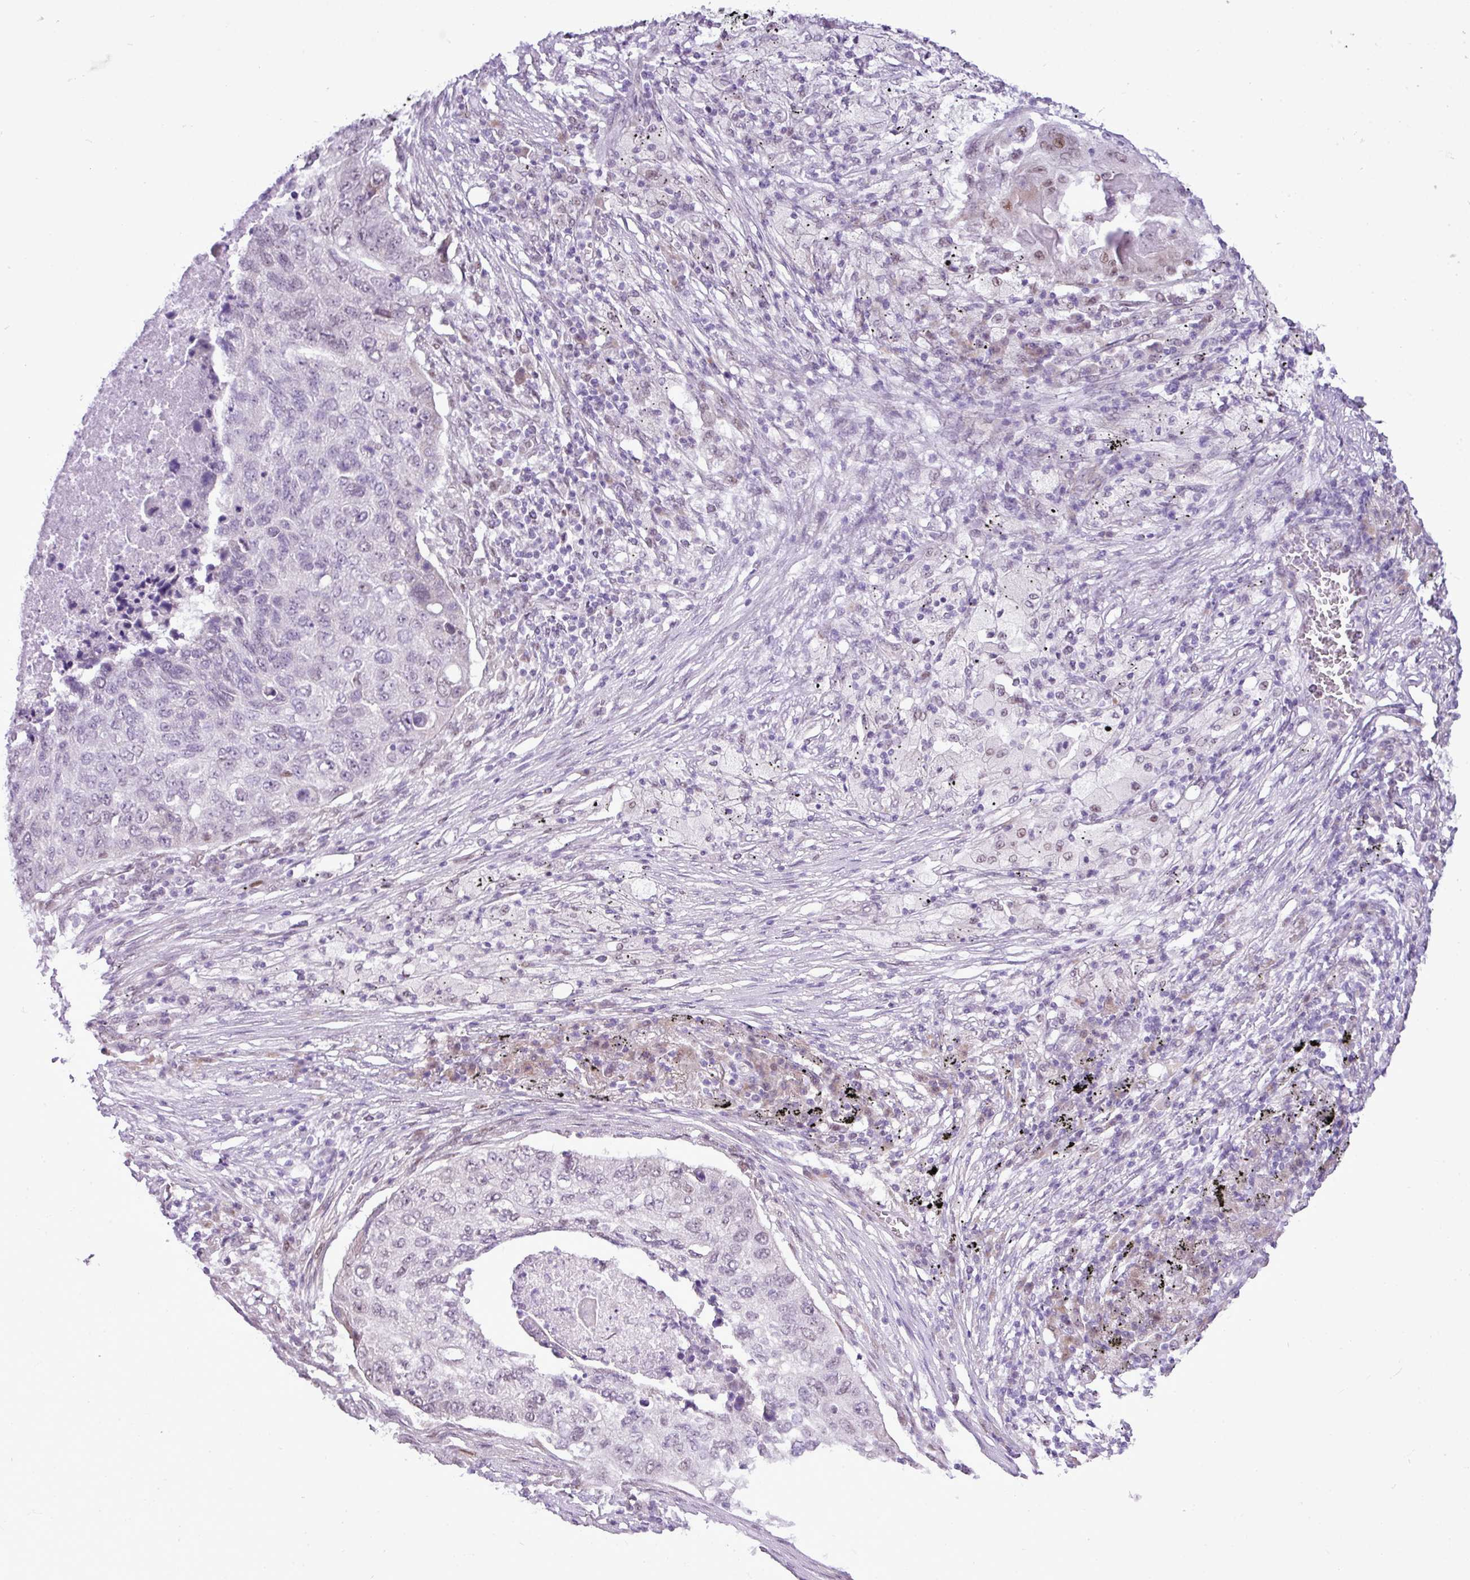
{"staining": {"intensity": "weak", "quantity": "<25%", "location": "nuclear"}, "tissue": "lung cancer", "cell_type": "Tumor cells", "image_type": "cancer", "snomed": [{"axis": "morphology", "description": "Squamous cell carcinoma, NOS"}, {"axis": "topography", "description": "Lung"}], "caption": "A high-resolution histopathology image shows immunohistochemistry staining of lung squamous cell carcinoma, which reveals no significant staining in tumor cells. Brightfield microscopy of immunohistochemistry stained with DAB (3,3'-diaminobenzidine) (brown) and hematoxylin (blue), captured at high magnification.", "gene": "ELOA2", "patient": {"sex": "female", "age": 63}}